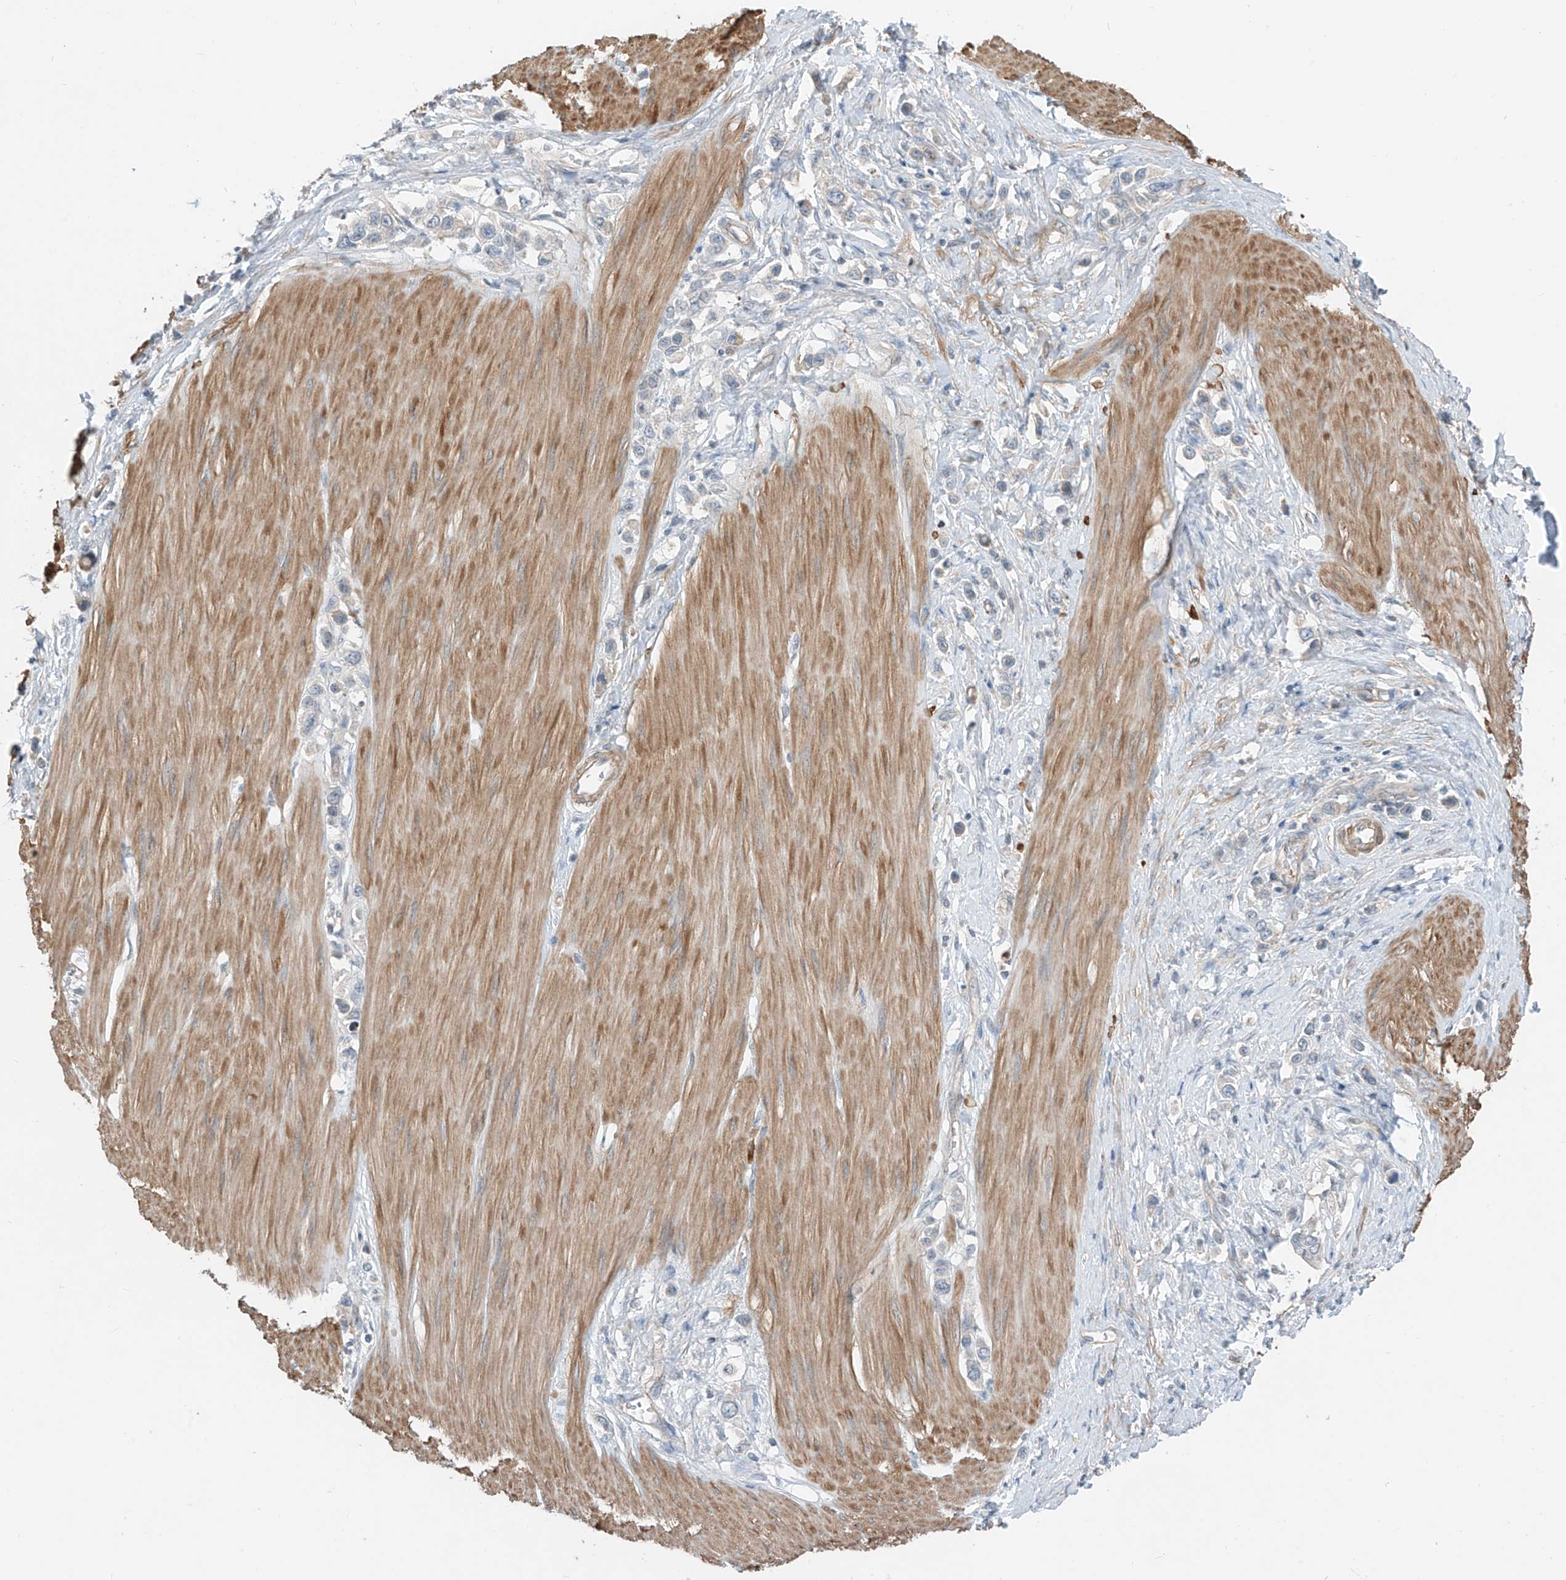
{"staining": {"intensity": "negative", "quantity": "none", "location": "none"}, "tissue": "stomach cancer", "cell_type": "Tumor cells", "image_type": "cancer", "snomed": [{"axis": "morphology", "description": "Adenocarcinoma, NOS"}, {"axis": "topography", "description": "Stomach"}], "caption": "Histopathology image shows no significant protein expression in tumor cells of stomach cancer (adenocarcinoma). Nuclei are stained in blue.", "gene": "ABLIM2", "patient": {"sex": "female", "age": 65}}